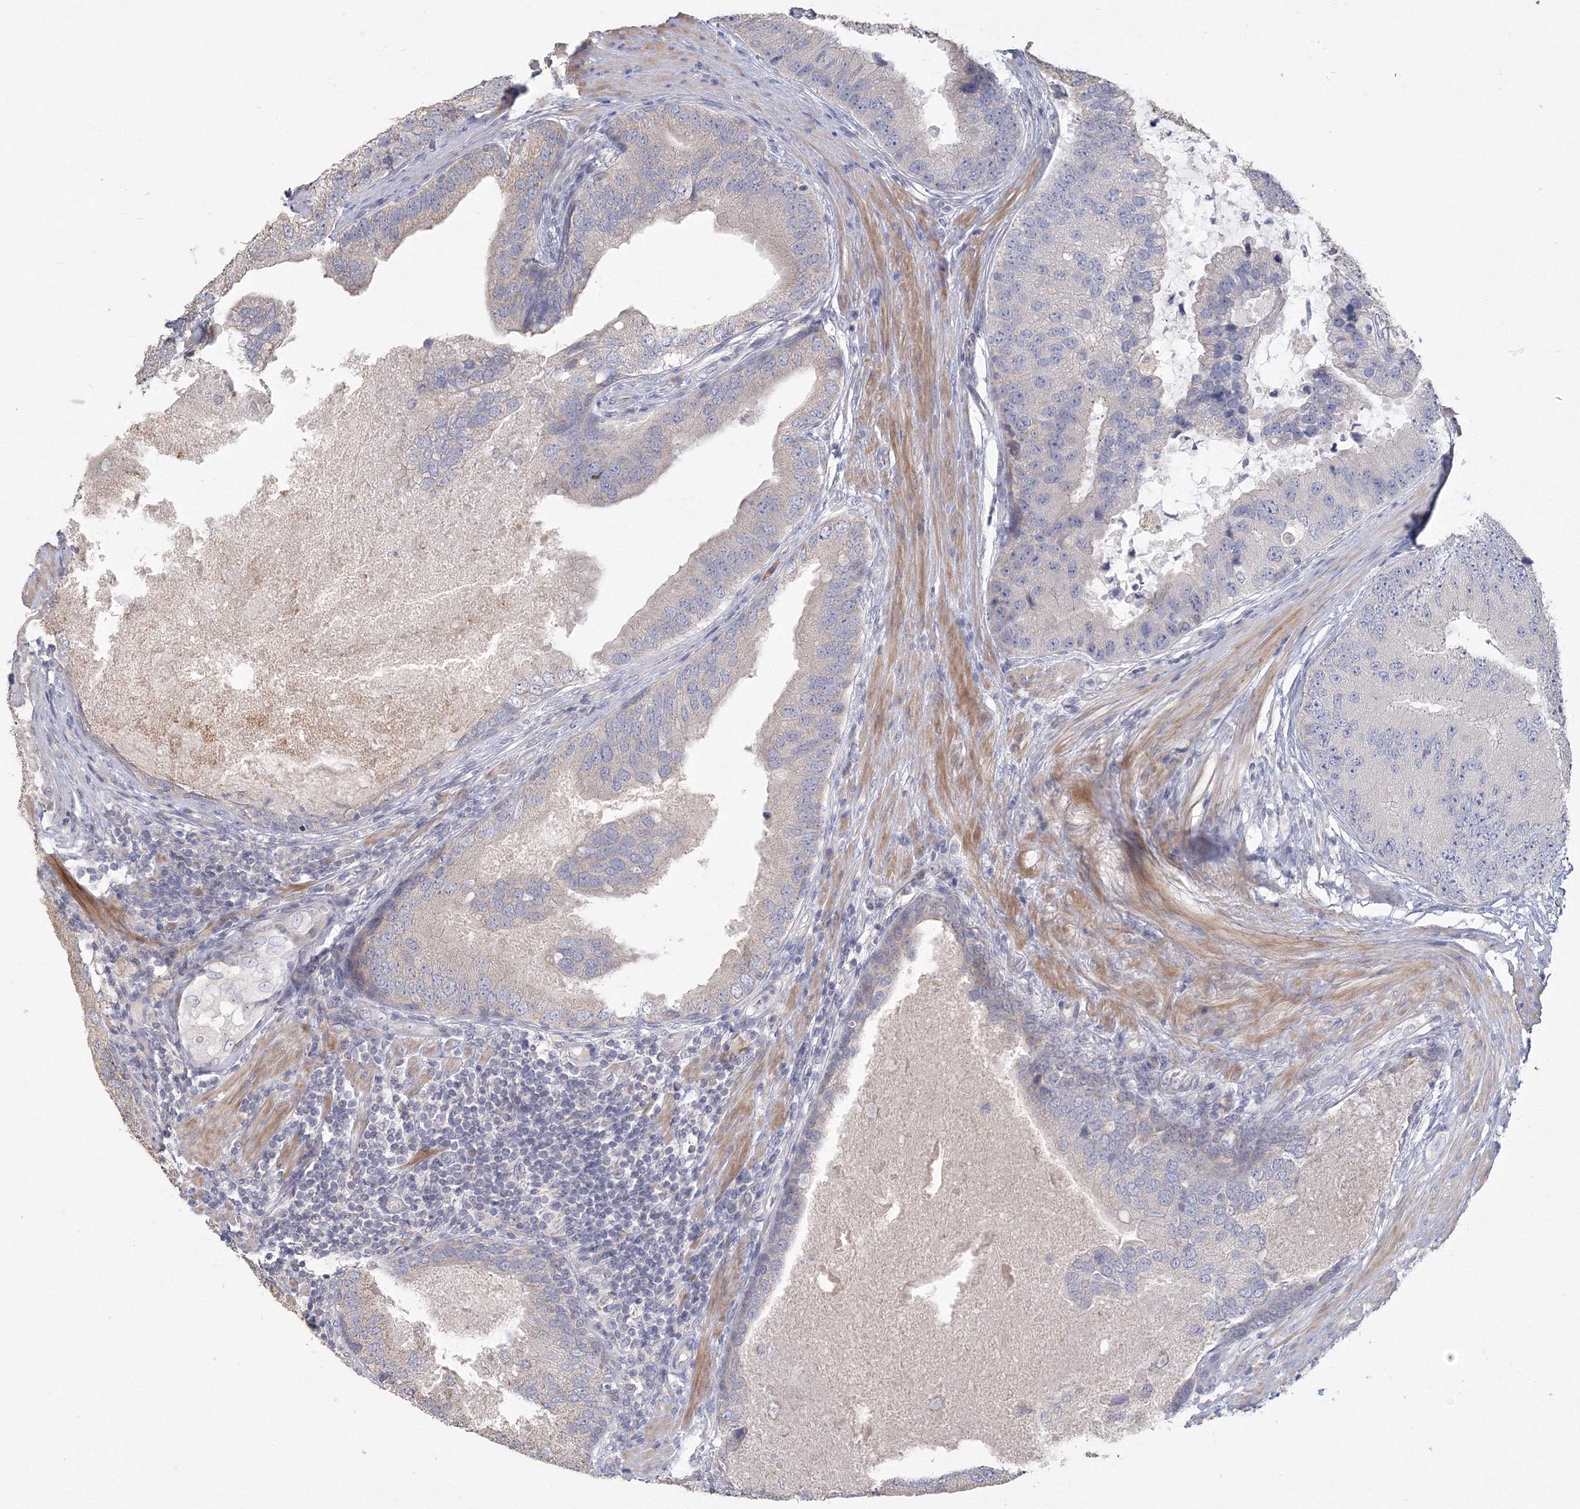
{"staining": {"intensity": "negative", "quantity": "none", "location": "none"}, "tissue": "prostate cancer", "cell_type": "Tumor cells", "image_type": "cancer", "snomed": [{"axis": "morphology", "description": "Adenocarcinoma, High grade"}, {"axis": "topography", "description": "Prostate"}], "caption": "This is a micrograph of IHC staining of prostate cancer (high-grade adenocarcinoma), which shows no staining in tumor cells. (Stains: DAB (3,3'-diaminobenzidine) IHC with hematoxylin counter stain, Microscopy: brightfield microscopy at high magnification).", "gene": "TACC2", "patient": {"sex": "male", "age": 70}}